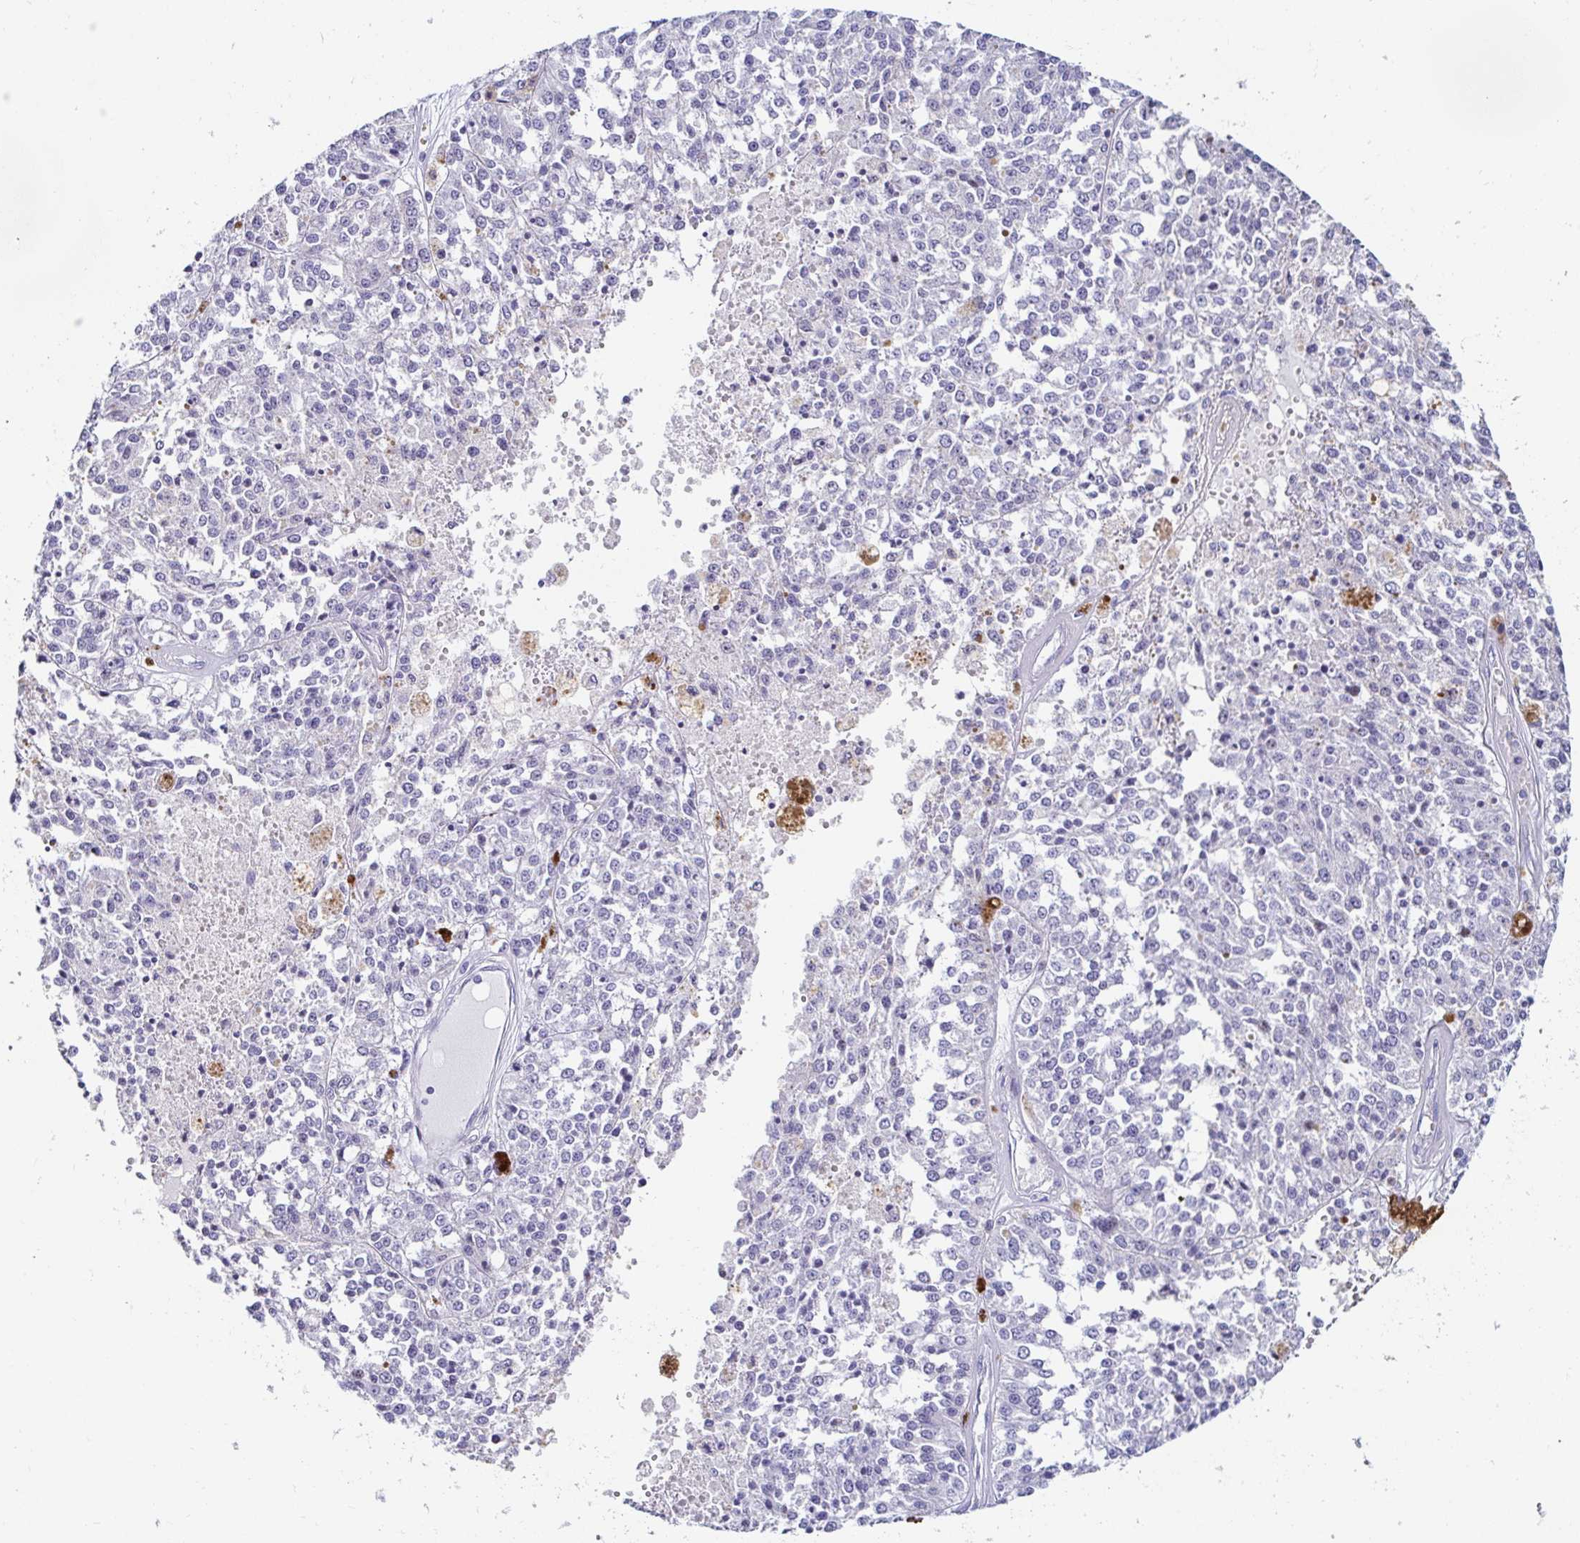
{"staining": {"intensity": "negative", "quantity": "none", "location": "none"}, "tissue": "melanoma", "cell_type": "Tumor cells", "image_type": "cancer", "snomed": [{"axis": "morphology", "description": "Malignant melanoma, Metastatic site"}, {"axis": "topography", "description": "Lymph node"}], "caption": "This is a micrograph of immunohistochemistry (IHC) staining of malignant melanoma (metastatic site), which shows no positivity in tumor cells. The staining is performed using DAB brown chromogen with nuclei counter-stained in using hematoxylin.", "gene": "OR10K1", "patient": {"sex": "female", "age": 64}}